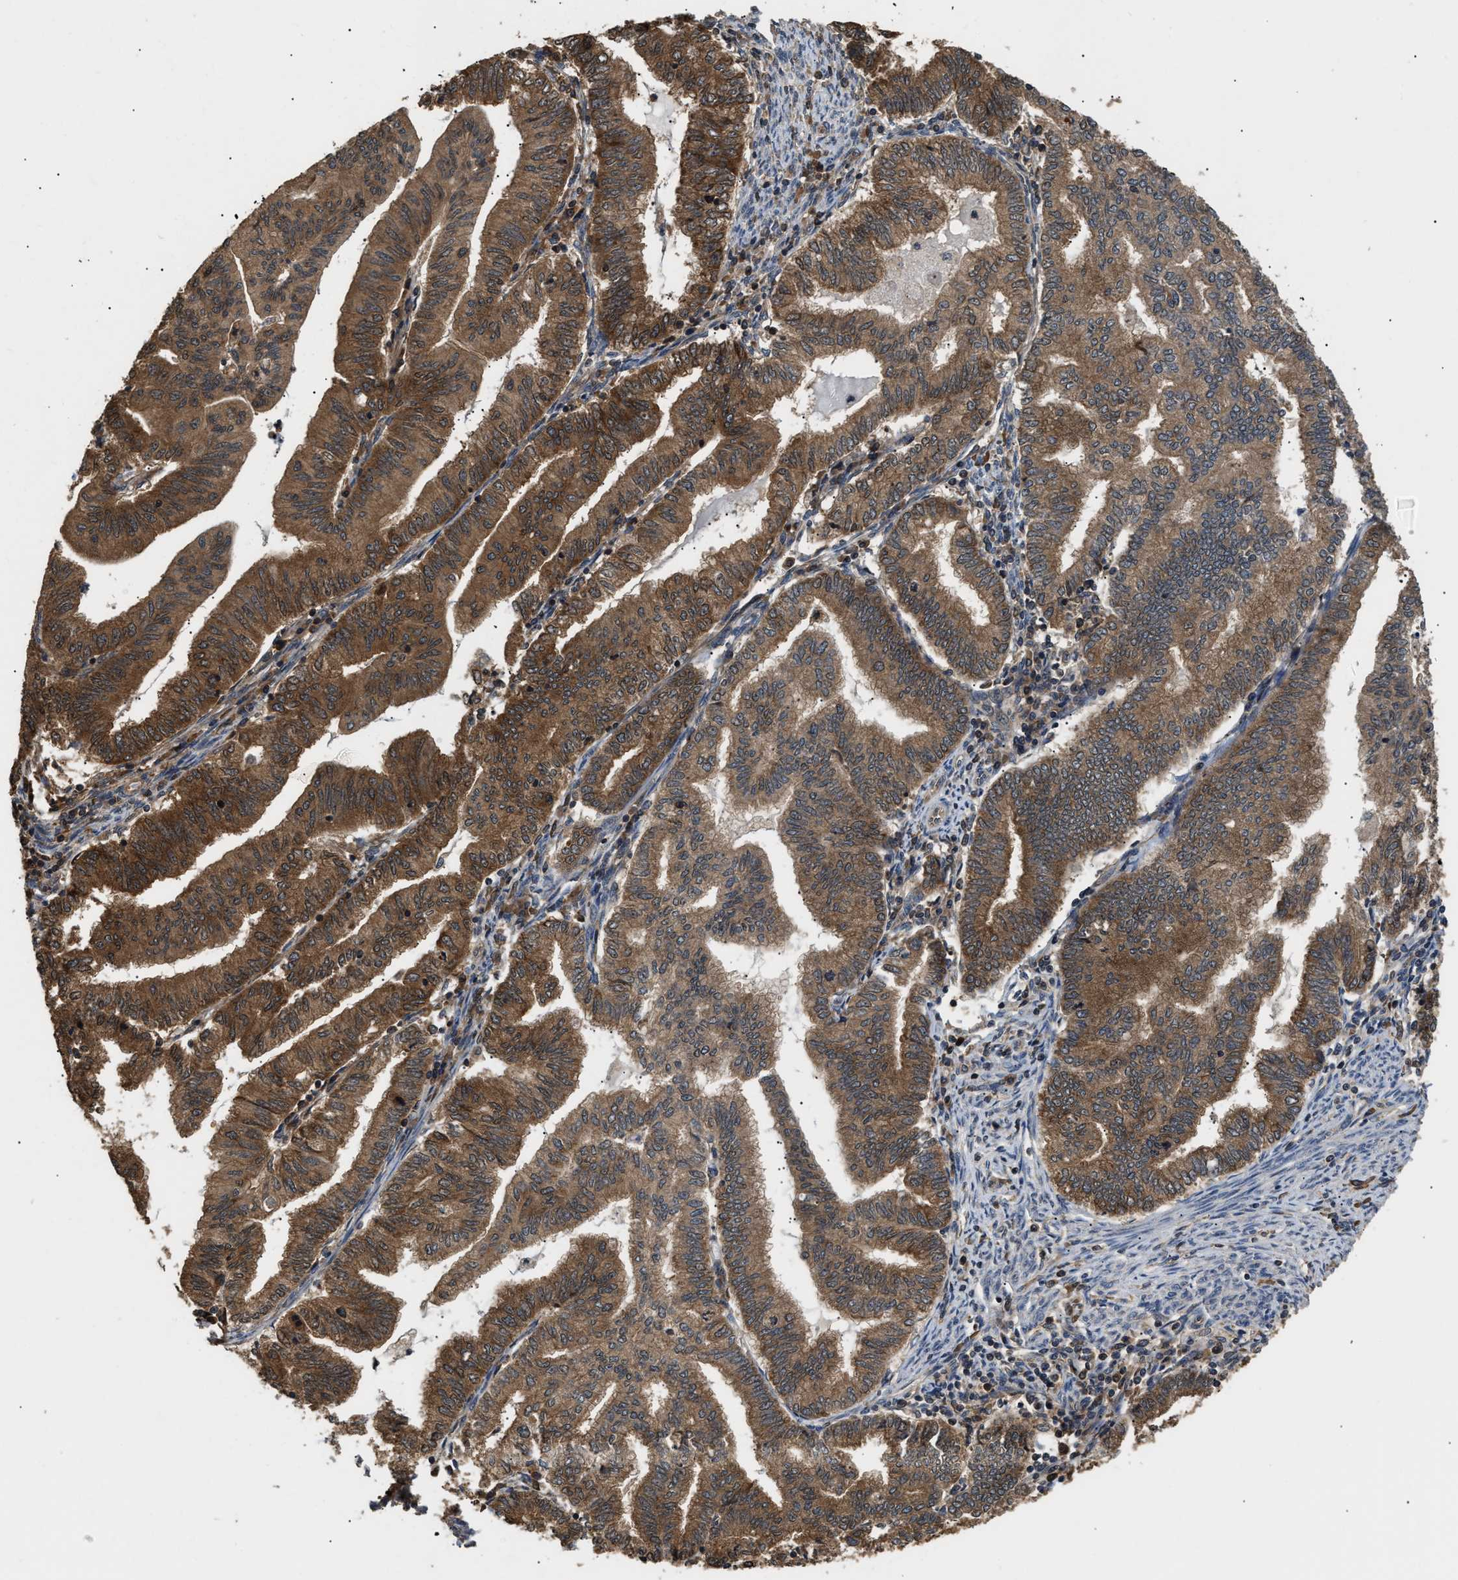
{"staining": {"intensity": "strong", "quantity": ">75%", "location": "cytoplasmic/membranous"}, "tissue": "endometrial cancer", "cell_type": "Tumor cells", "image_type": "cancer", "snomed": [{"axis": "morphology", "description": "Polyp, NOS"}, {"axis": "morphology", "description": "Adenocarcinoma, NOS"}, {"axis": "morphology", "description": "Adenoma, NOS"}, {"axis": "topography", "description": "Endometrium"}], "caption": "A brown stain shows strong cytoplasmic/membranous staining of a protein in endometrial polyp tumor cells.", "gene": "DNAJC2", "patient": {"sex": "female", "age": 79}}